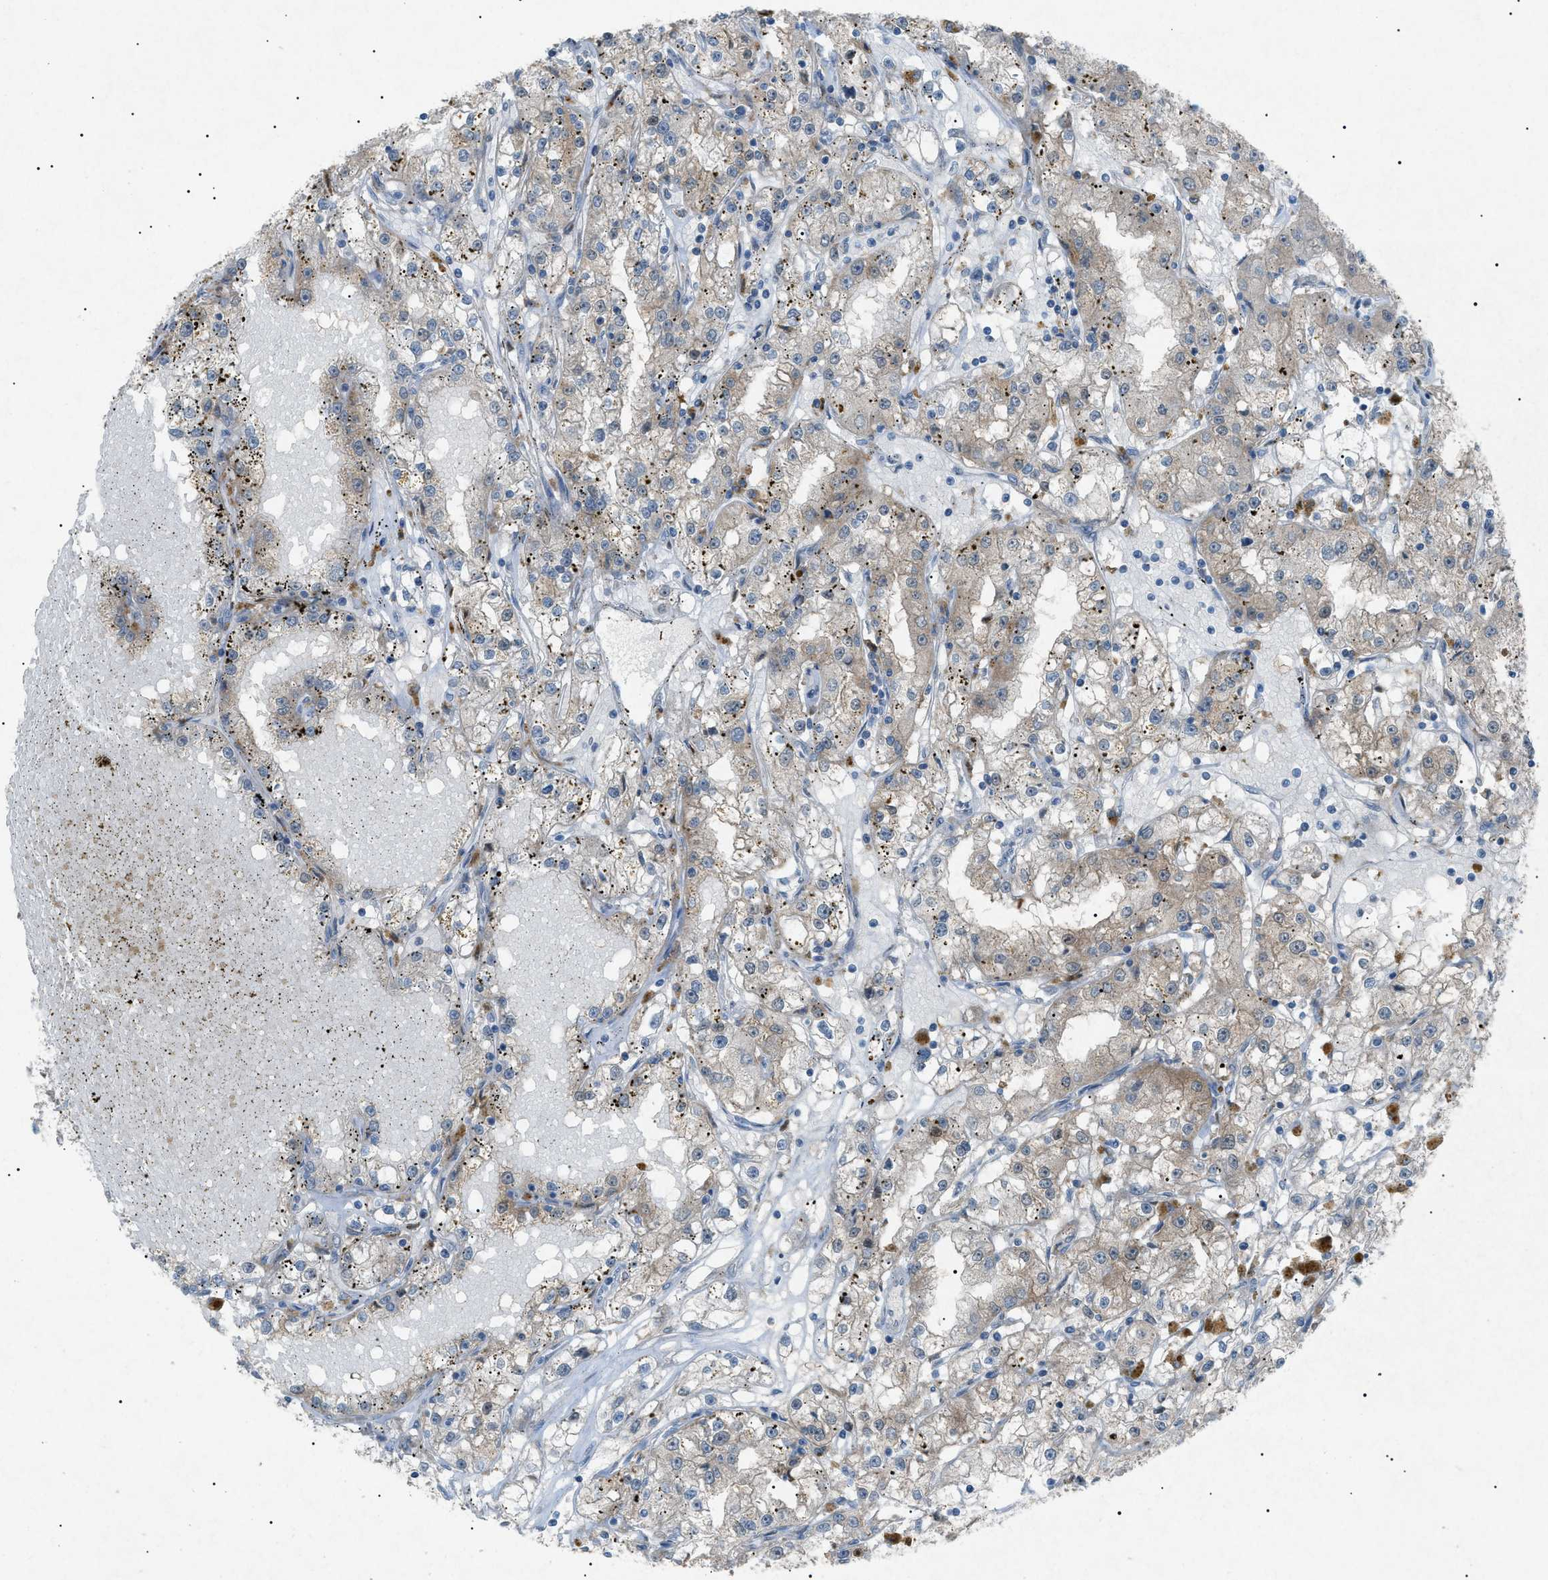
{"staining": {"intensity": "negative", "quantity": "none", "location": "none"}, "tissue": "renal cancer", "cell_type": "Tumor cells", "image_type": "cancer", "snomed": [{"axis": "morphology", "description": "Adenocarcinoma, NOS"}, {"axis": "topography", "description": "Kidney"}], "caption": "Immunohistochemical staining of human adenocarcinoma (renal) shows no significant staining in tumor cells.", "gene": "BTK", "patient": {"sex": "male", "age": 56}}